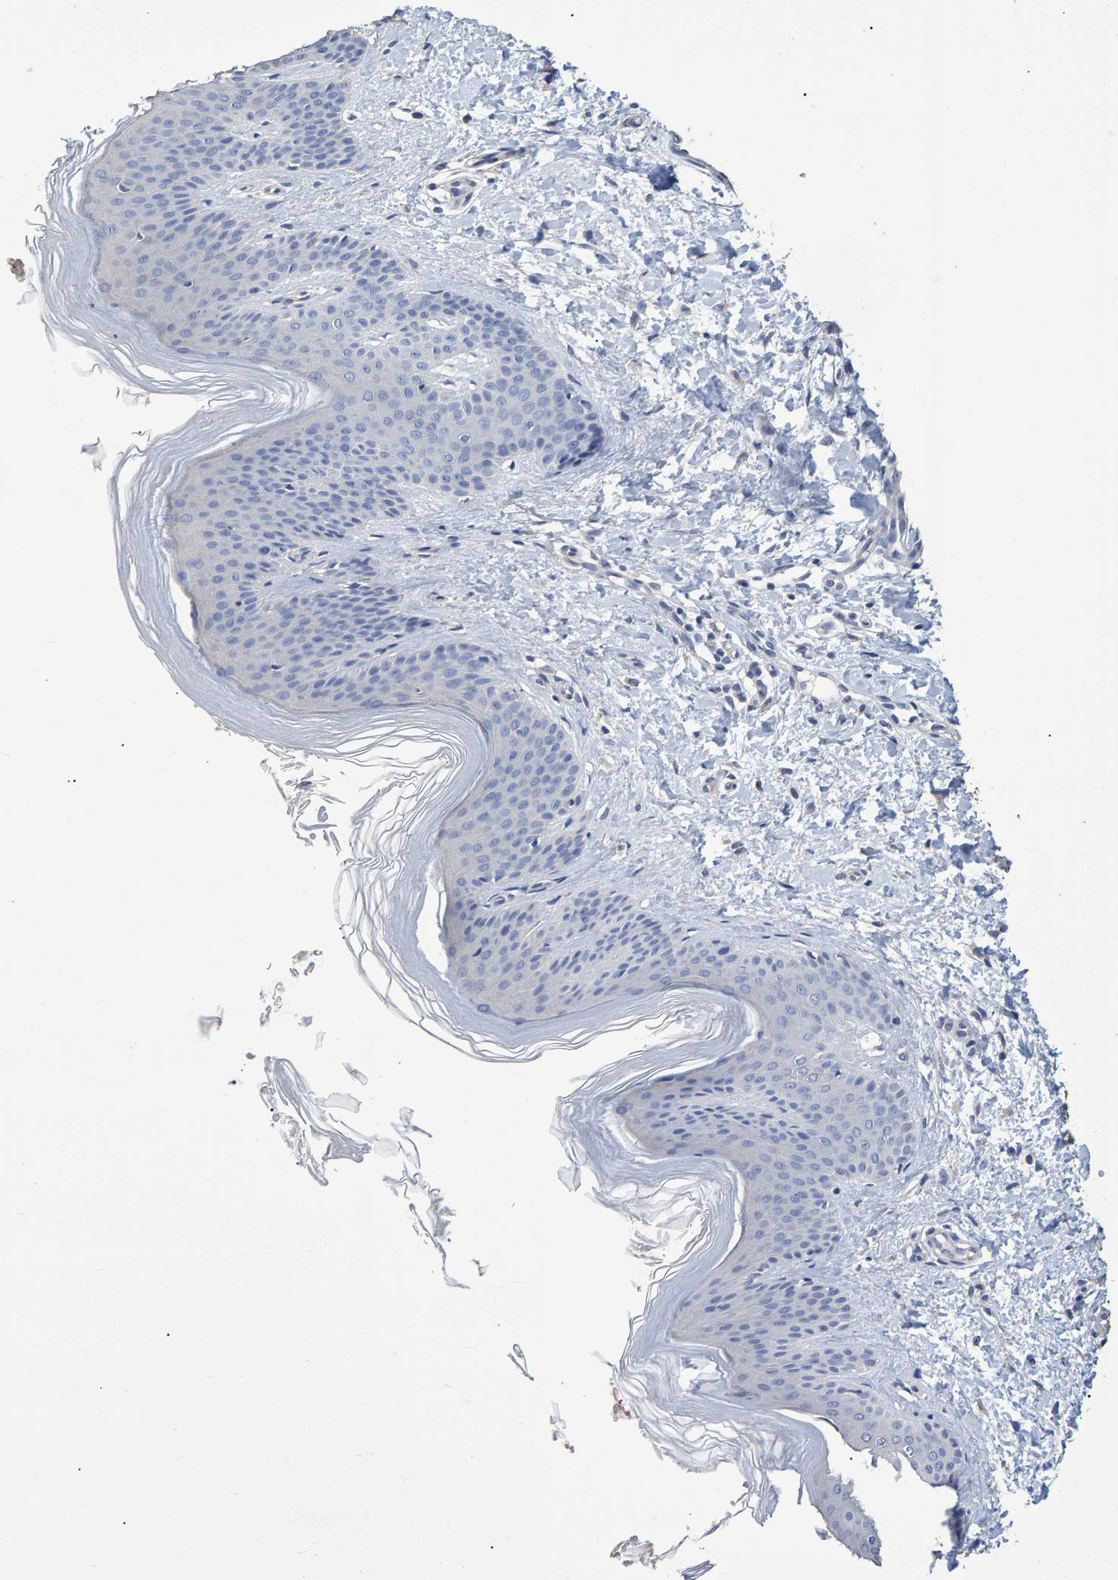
{"staining": {"intensity": "negative", "quantity": "none", "location": "none"}, "tissue": "skin", "cell_type": "Fibroblasts", "image_type": "normal", "snomed": [{"axis": "morphology", "description": "Normal tissue, NOS"}, {"axis": "morphology", "description": "Malignant melanoma, Metastatic site"}, {"axis": "topography", "description": "Skin"}], "caption": "Fibroblasts show no significant positivity in normal skin. Nuclei are stained in blue.", "gene": "HEMGN", "patient": {"sex": "male", "age": 41}}